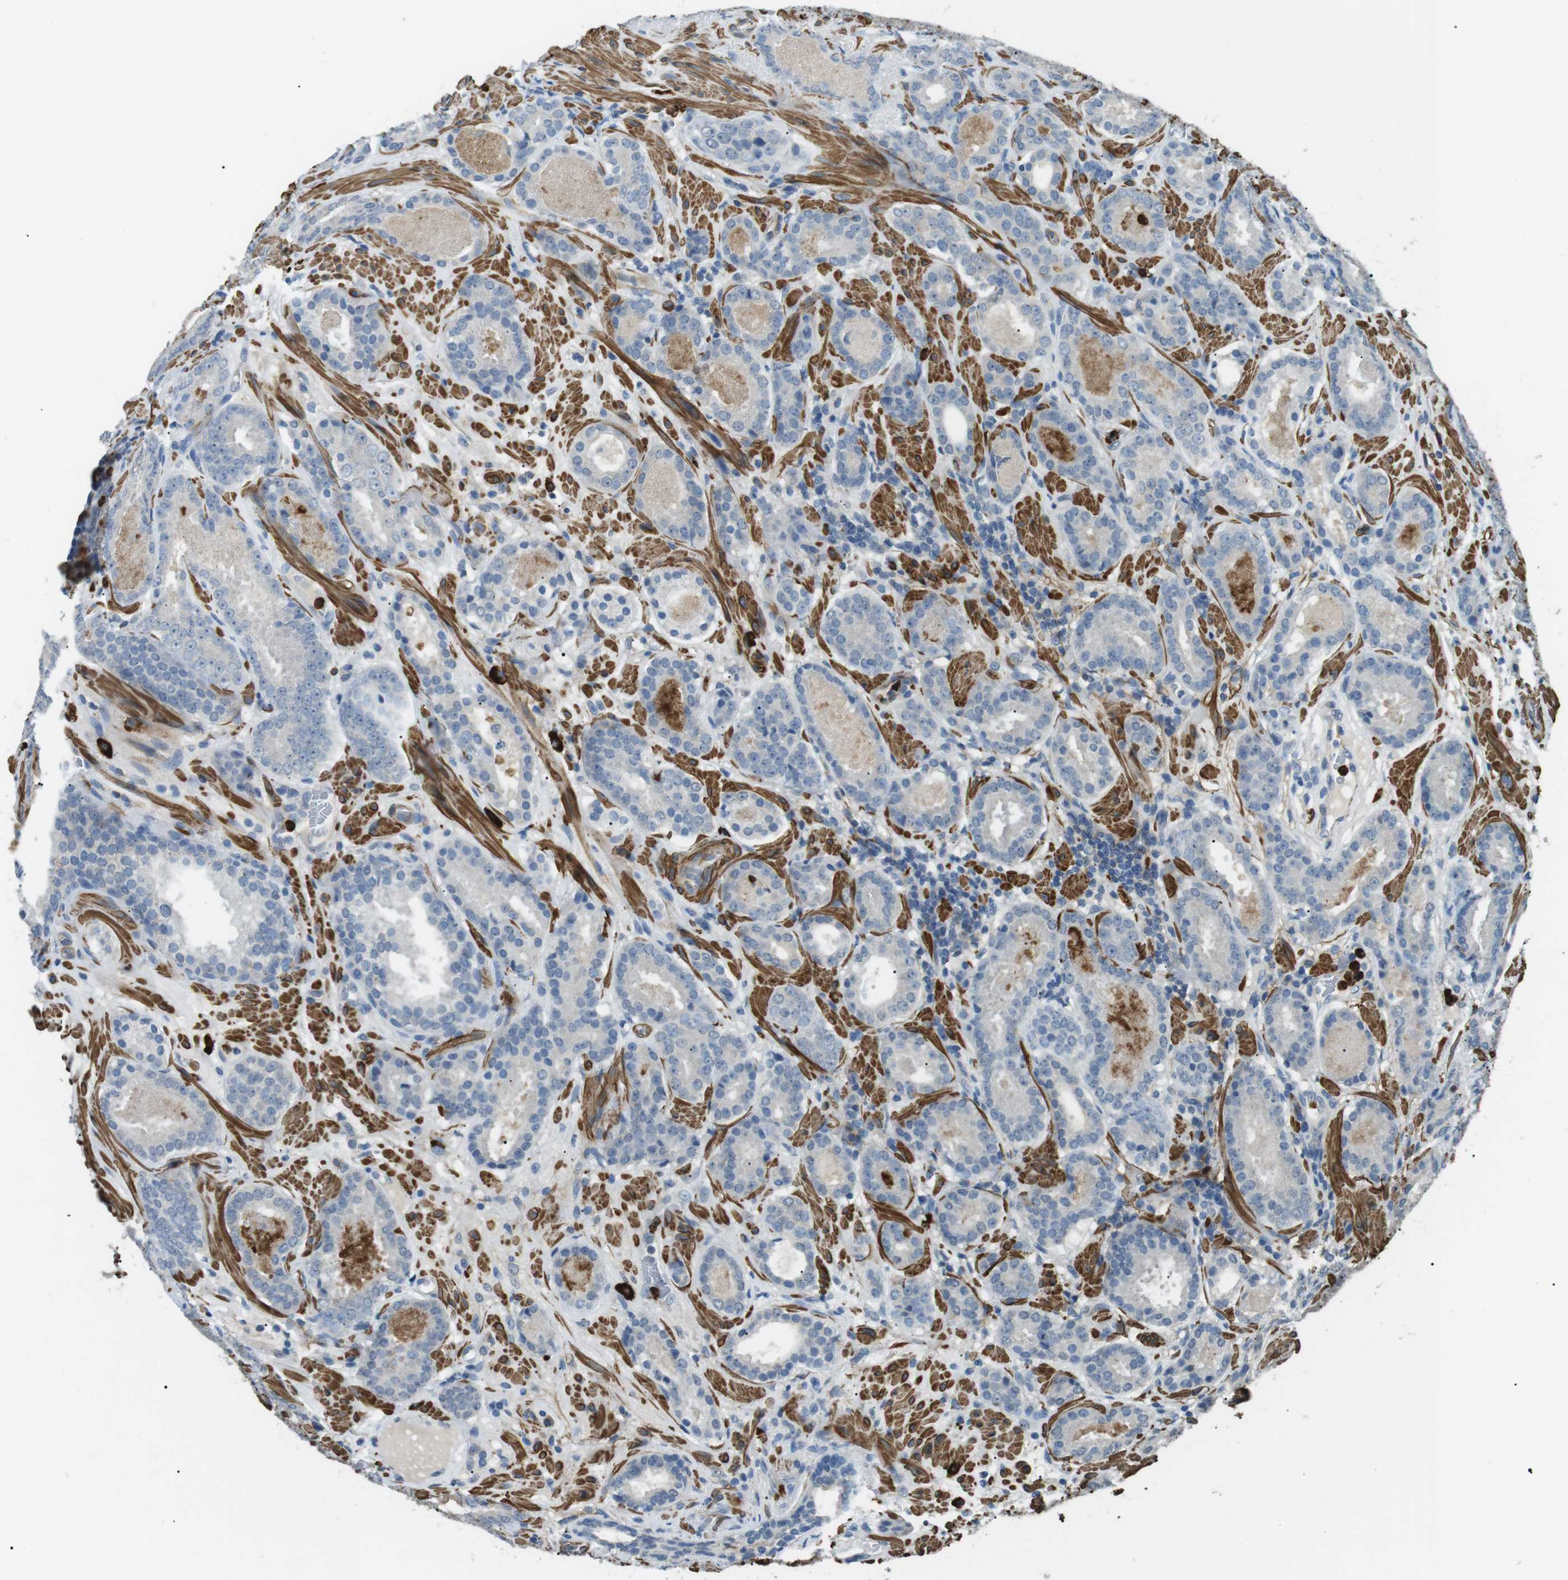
{"staining": {"intensity": "negative", "quantity": "none", "location": "none"}, "tissue": "prostate cancer", "cell_type": "Tumor cells", "image_type": "cancer", "snomed": [{"axis": "morphology", "description": "Adenocarcinoma, Low grade"}, {"axis": "topography", "description": "Prostate"}], "caption": "The immunohistochemistry (IHC) image has no significant positivity in tumor cells of prostate cancer (low-grade adenocarcinoma) tissue. The staining is performed using DAB brown chromogen with nuclei counter-stained in using hematoxylin.", "gene": "GZMM", "patient": {"sex": "male", "age": 69}}